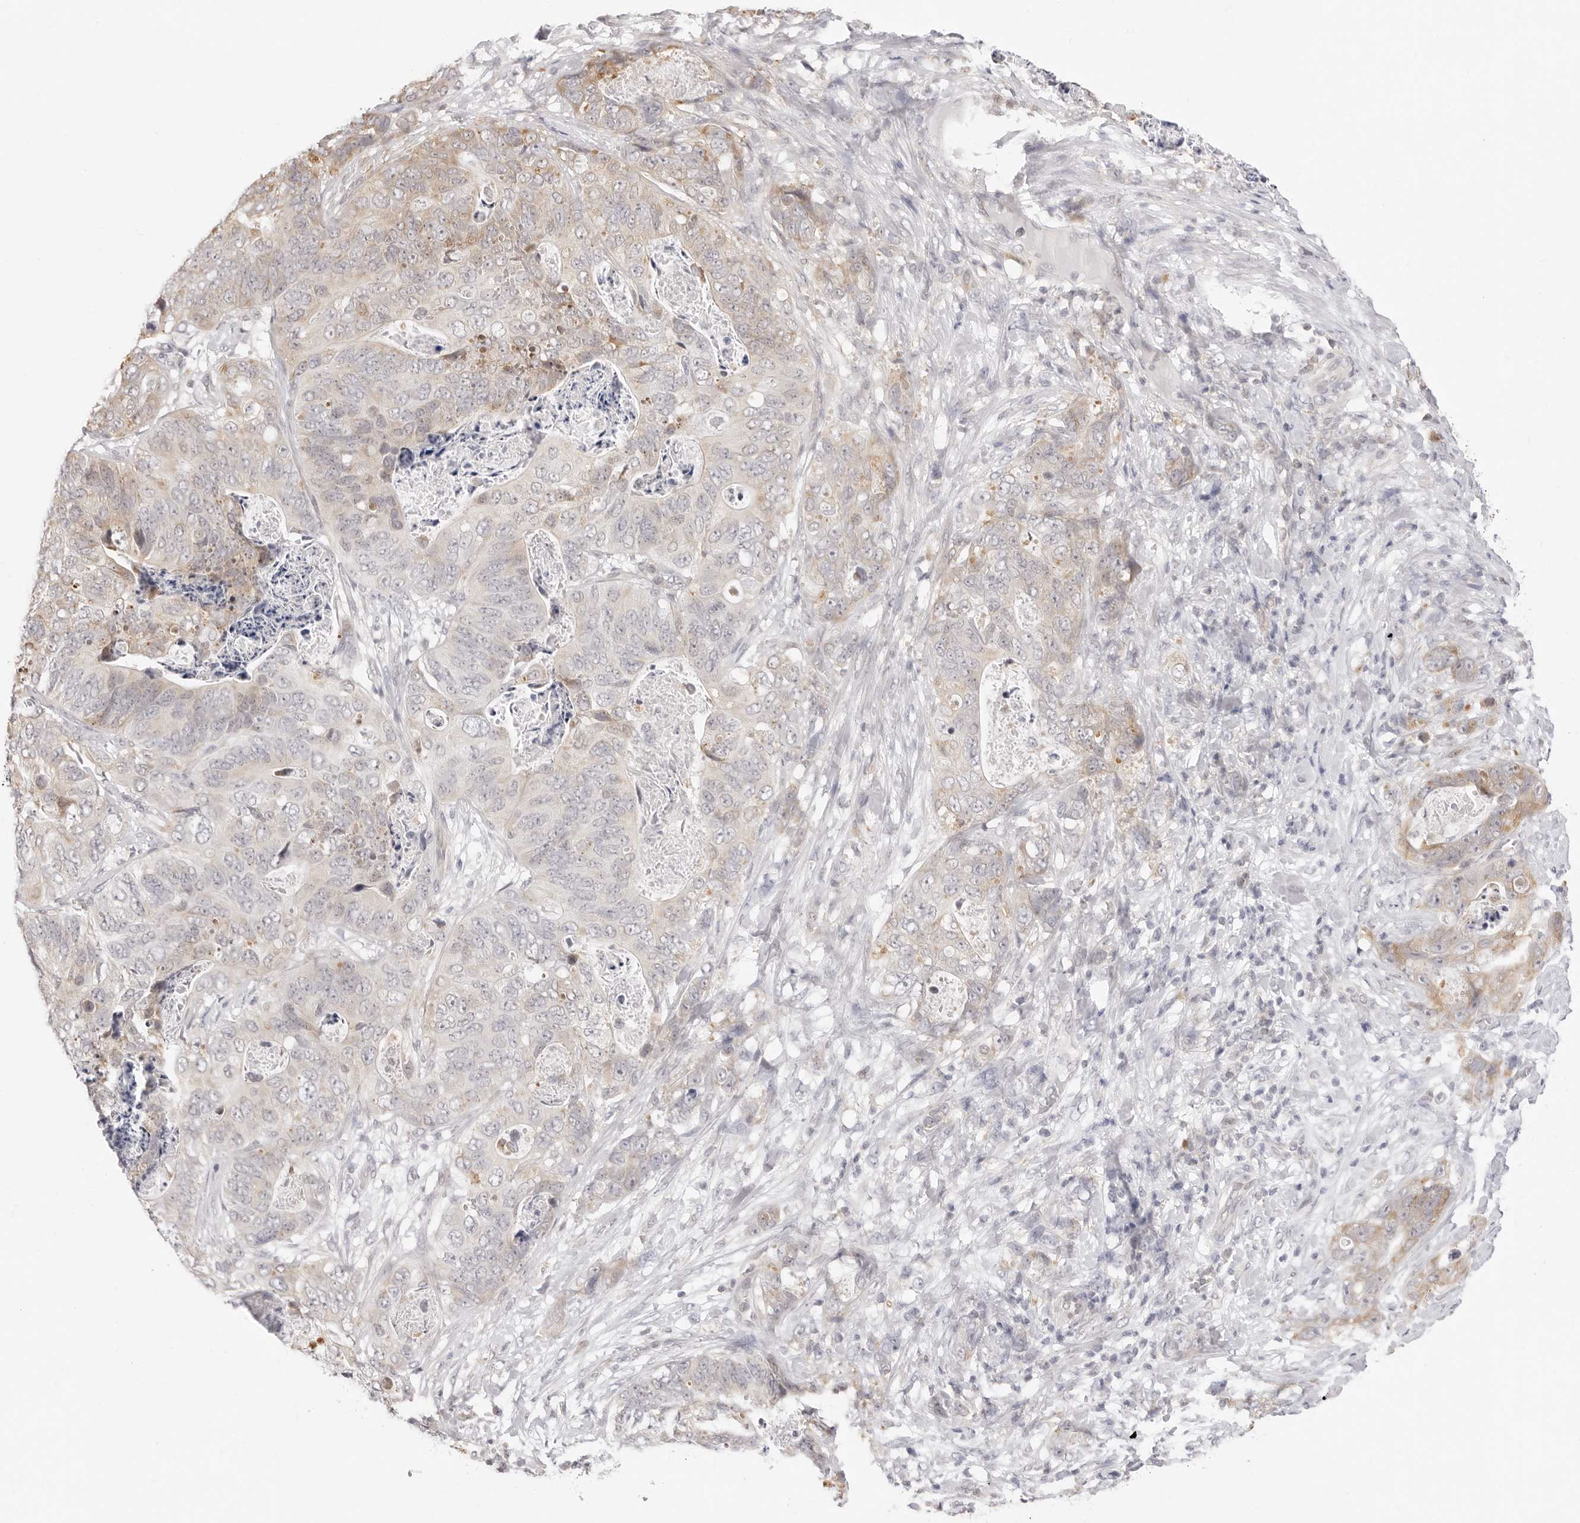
{"staining": {"intensity": "weak", "quantity": "25%-75%", "location": "cytoplasmic/membranous"}, "tissue": "stomach cancer", "cell_type": "Tumor cells", "image_type": "cancer", "snomed": [{"axis": "morphology", "description": "Normal tissue, NOS"}, {"axis": "morphology", "description": "Adenocarcinoma, NOS"}, {"axis": "topography", "description": "Stomach"}], "caption": "Stomach cancer stained with IHC demonstrates weak cytoplasmic/membranous expression in about 25%-75% of tumor cells. The staining was performed using DAB (3,3'-diaminobenzidine), with brown indicating positive protein expression. Nuclei are stained blue with hematoxylin.", "gene": "FDPS", "patient": {"sex": "female", "age": 89}}